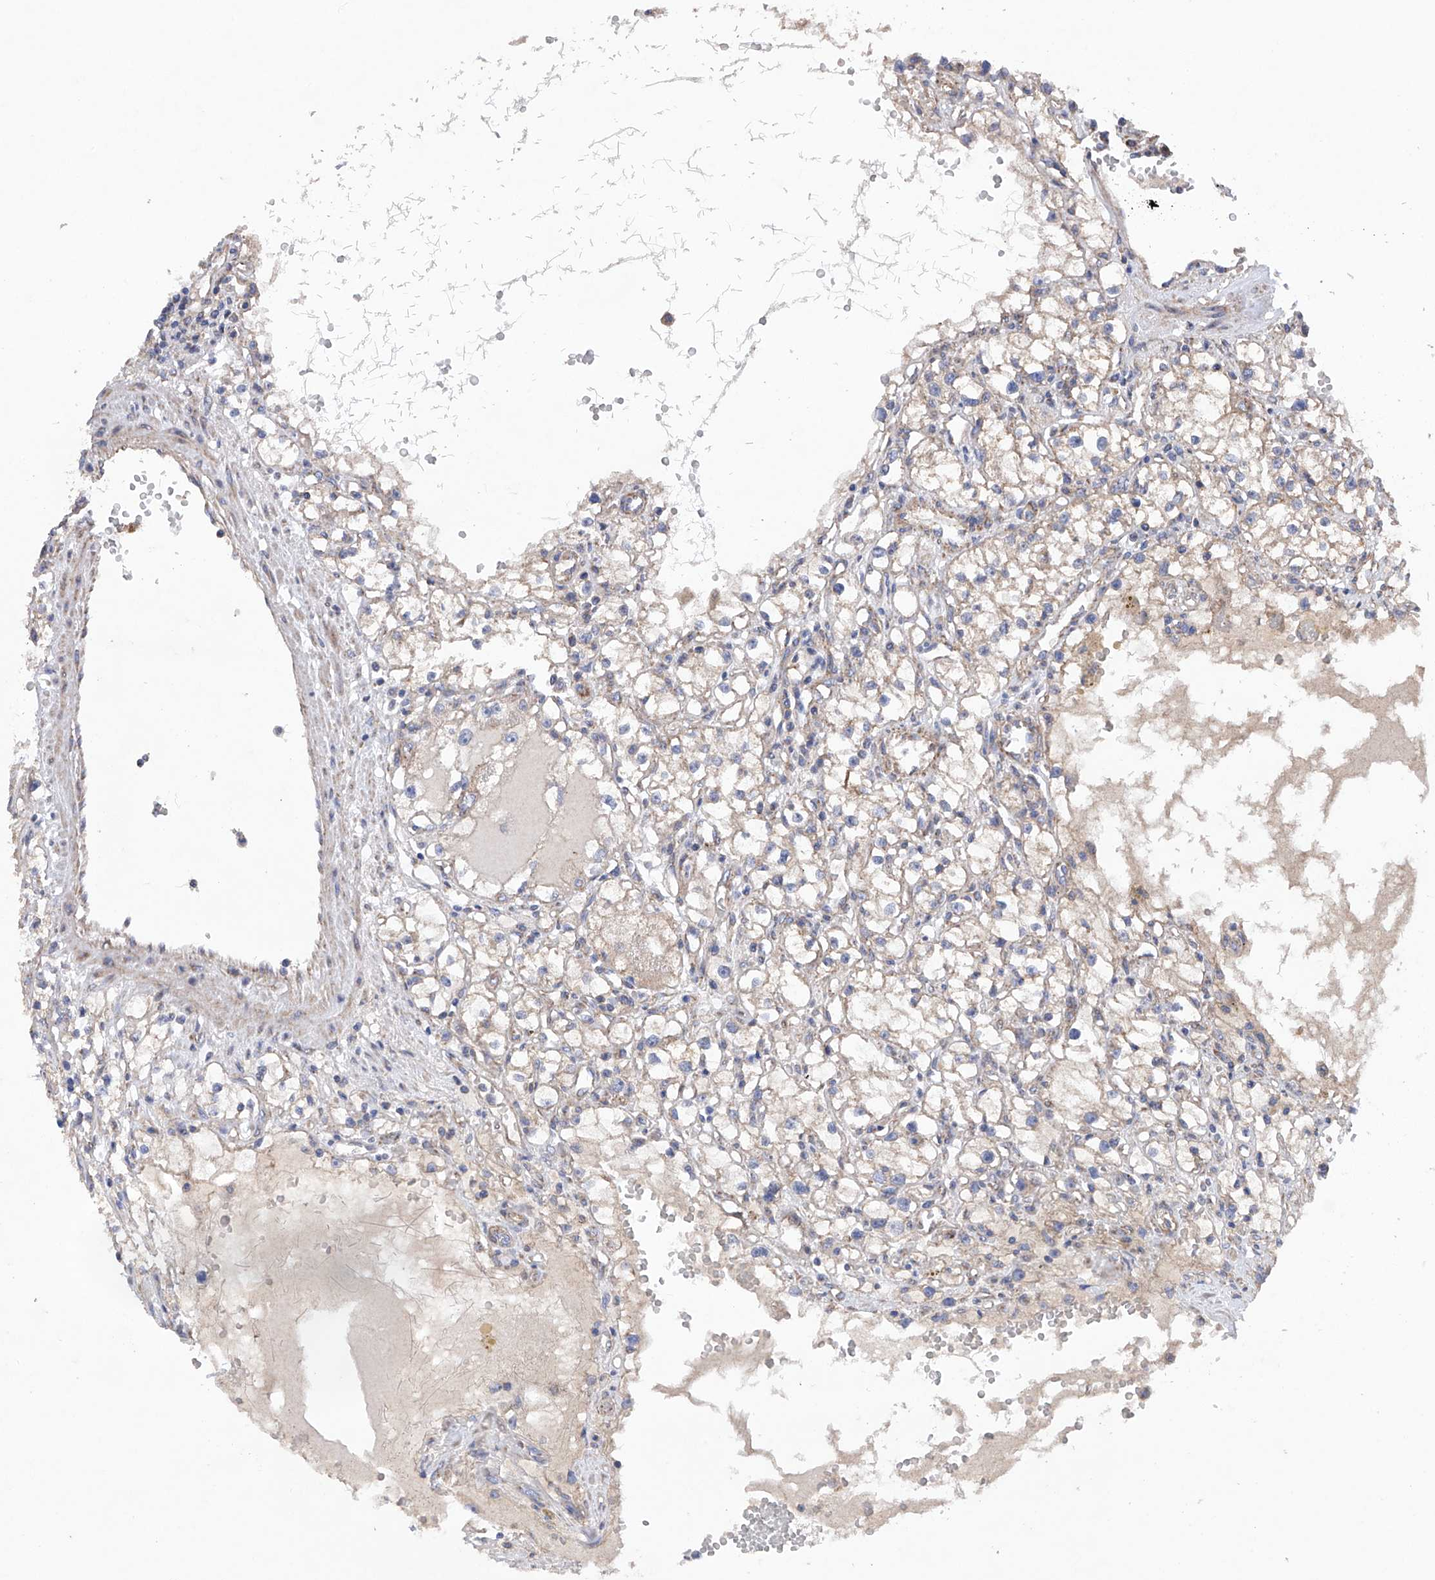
{"staining": {"intensity": "weak", "quantity": ">75%", "location": "cytoplasmic/membranous"}, "tissue": "renal cancer", "cell_type": "Tumor cells", "image_type": "cancer", "snomed": [{"axis": "morphology", "description": "Adenocarcinoma, NOS"}, {"axis": "topography", "description": "Kidney"}], "caption": "This histopathology image displays immunohistochemistry (IHC) staining of renal cancer (adenocarcinoma), with low weak cytoplasmic/membranous positivity in about >75% of tumor cells.", "gene": "EFCAB2", "patient": {"sex": "male", "age": 56}}